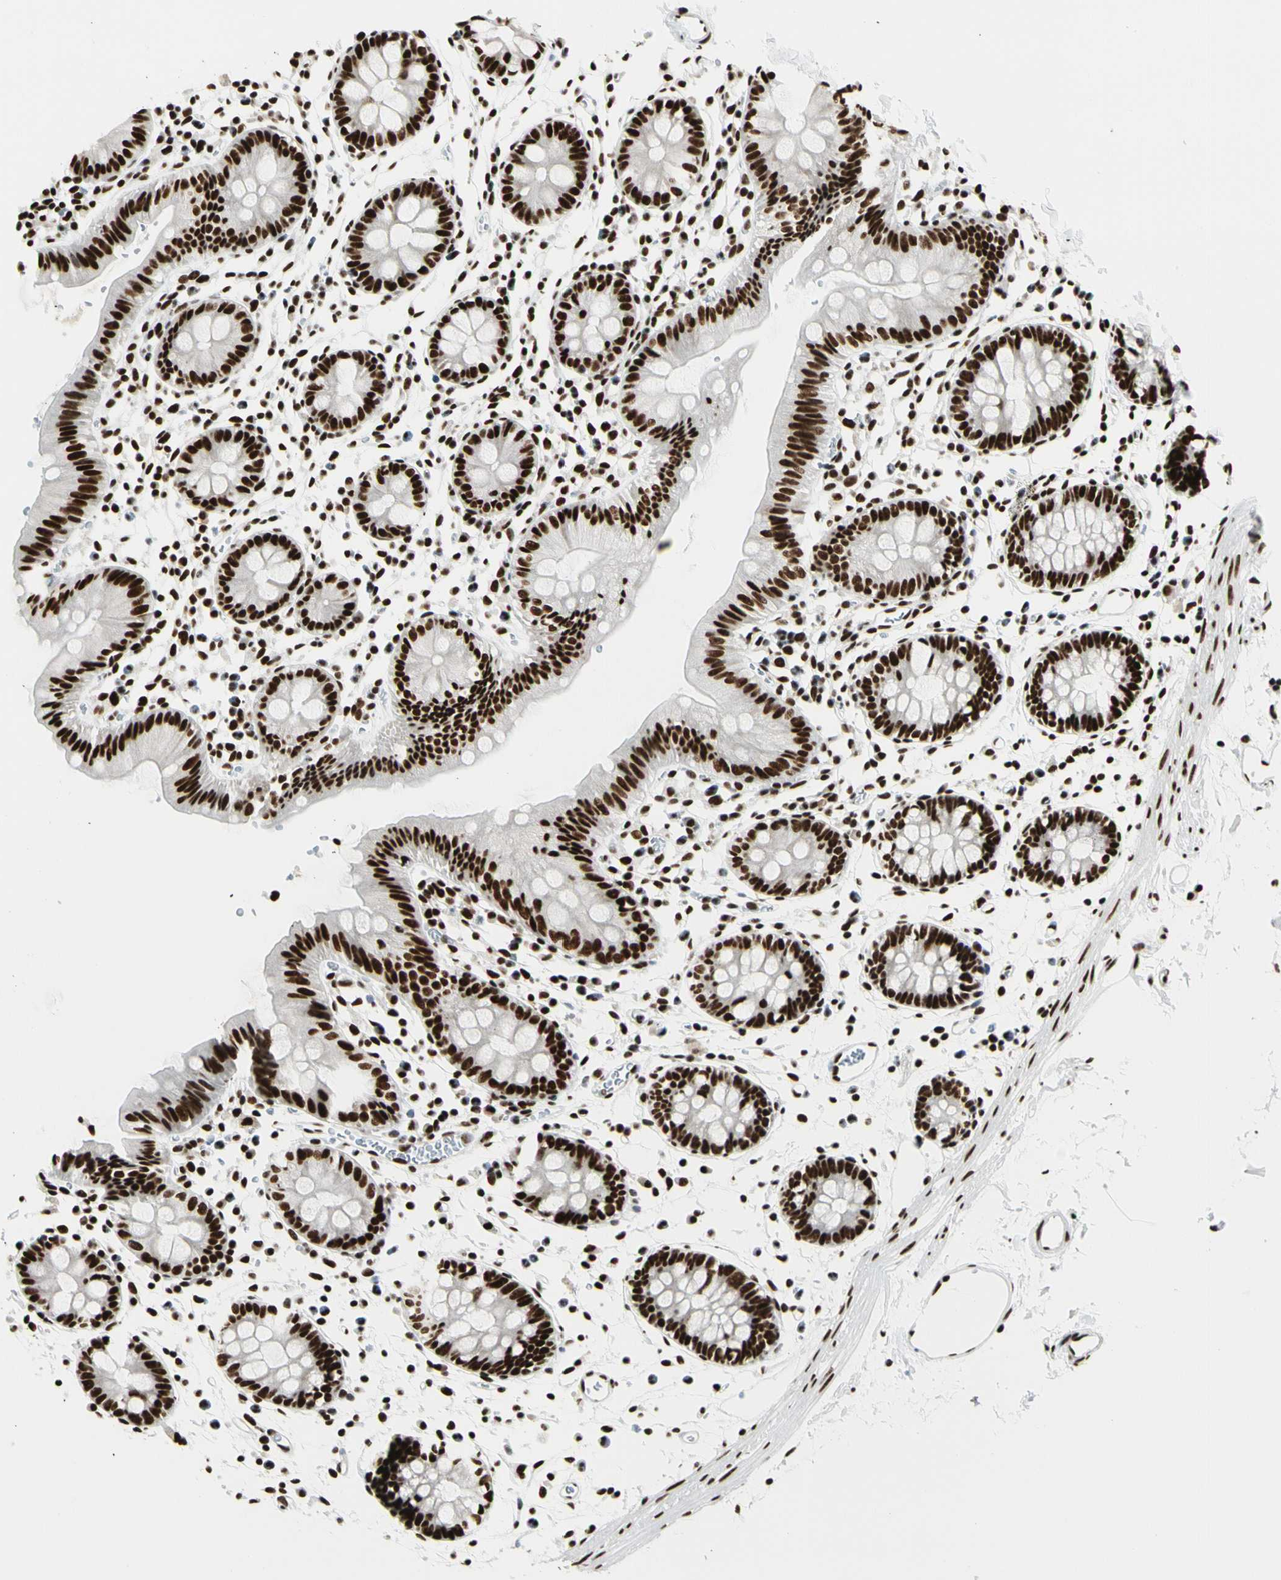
{"staining": {"intensity": "strong", "quantity": ">75%", "location": "nuclear"}, "tissue": "colon", "cell_type": "Endothelial cells", "image_type": "normal", "snomed": [{"axis": "morphology", "description": "Normal tissue, NOS"}, {"axis": "topography", "description": "Colon"}], "caption": "Immunohistochemical staining of benign human colon demonstrates high levels of strong nuclear expression in approximately >75% of endothelial cells.", "gene": "CCAR1", "patient": {"sex": "male", "age": 14}}